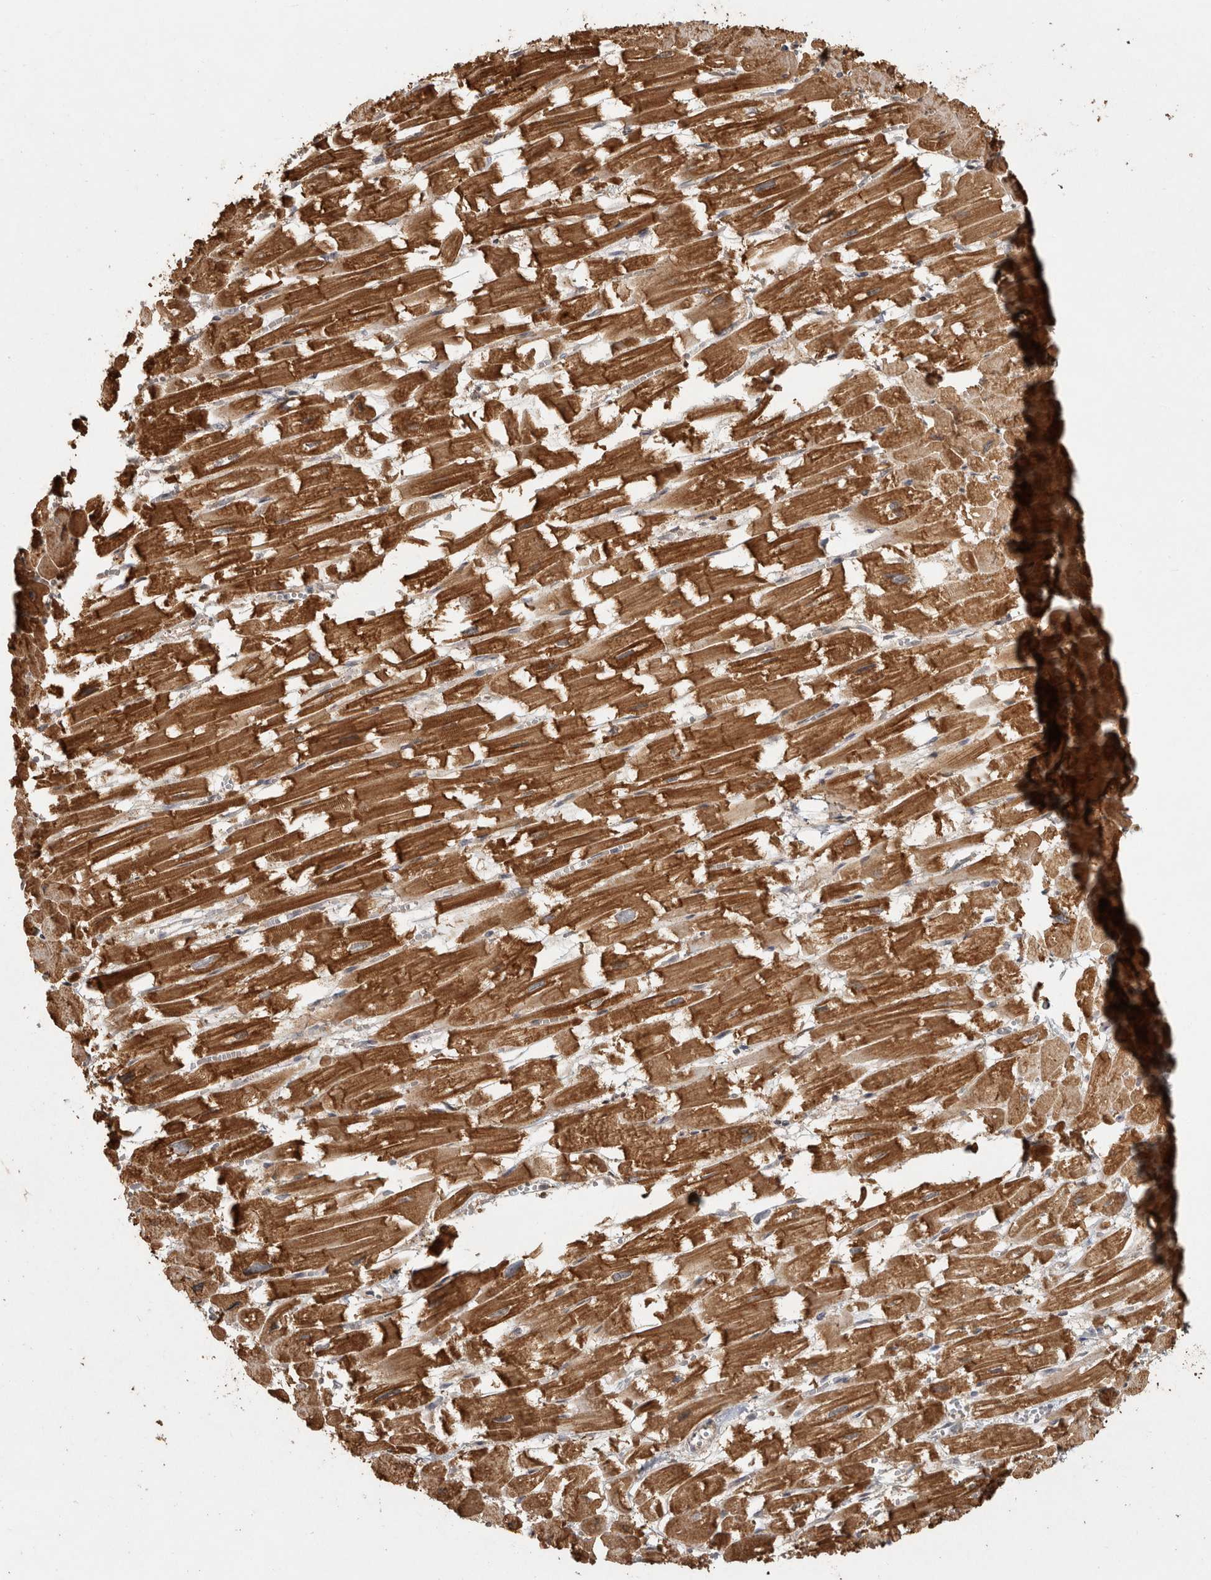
{"staining": {"intensity": "strong", "quantity": ">75%", "location": "cytoplasmic/membranous"}, "tissue": "heart muscle", "cell_type": "Cardiomyocytes", "image_type": "normal", "snomed": [{"axis": "morphology", "description": "Normal tissue, NOS"}, {"axis": "topography", "description": "Heart"}], "caption": "Immunohistochemistry micrograph of benign heart muscle: heart muscle stained using immunohistochemistry (IHC) reveals high levels of strong protein expression localized specifically in the cytoplasmic/membranous of cardiomyocytes, appearing as a cytoplasmic/membranous brown color.", "gene": "CAMSAP2", "patient": {"sex": "male", "age": 54}}